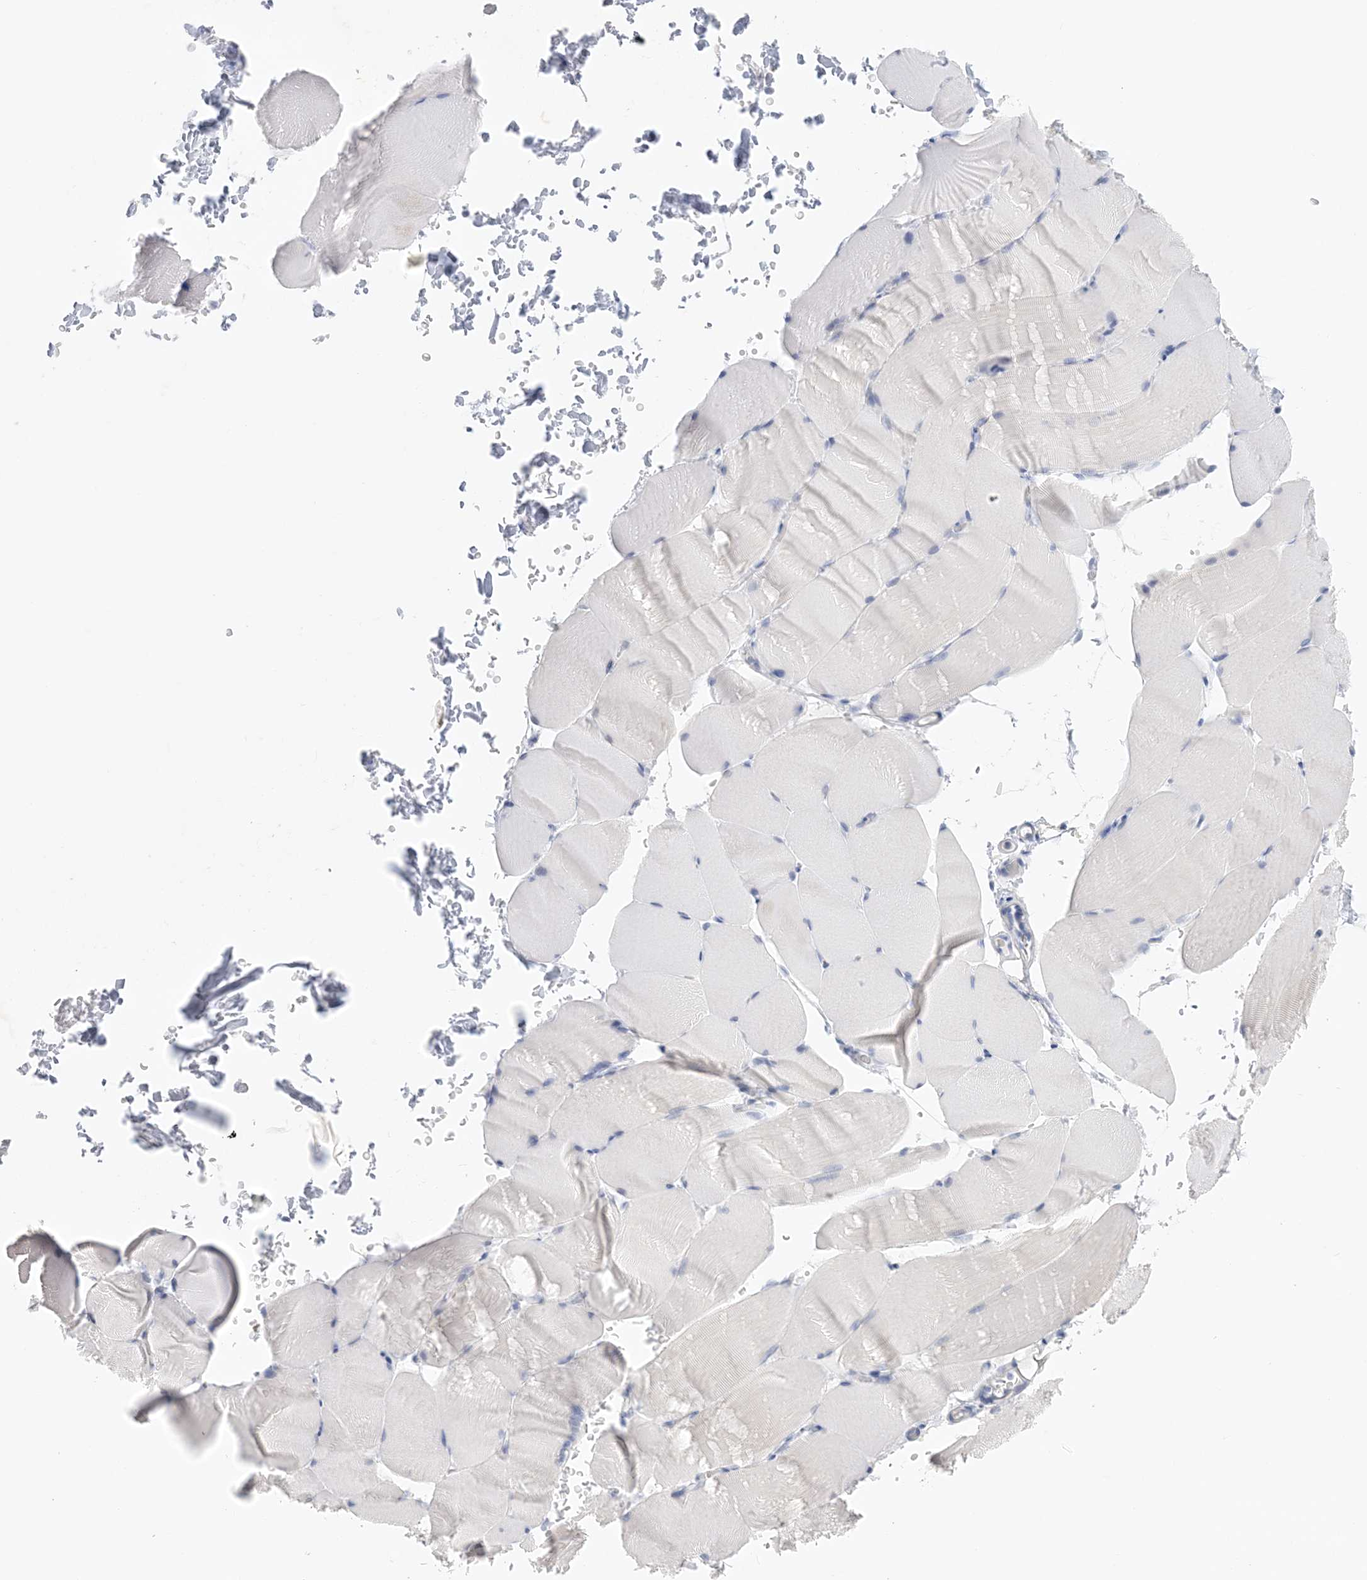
{"staining": {"intensity": "negative", "quantity": "none", "location": "none"}, "tissue": "skeletal muscle", "cell_type": "Myocytes", "image_type": "normal", "snomed": [{"axis": "morphology", "description": "Normal tissue, NOS"}, {"axis": "topography", "description": "Skeletal muscle"}, {"axis": "topography", "description": "Parathyroid gland"}], "caption": "The IHC micrograph has no significant expression in myocytes of skeletal muscle.", "gene": "SH3YL1", "patient": {"sex": "female", "age": 37}}